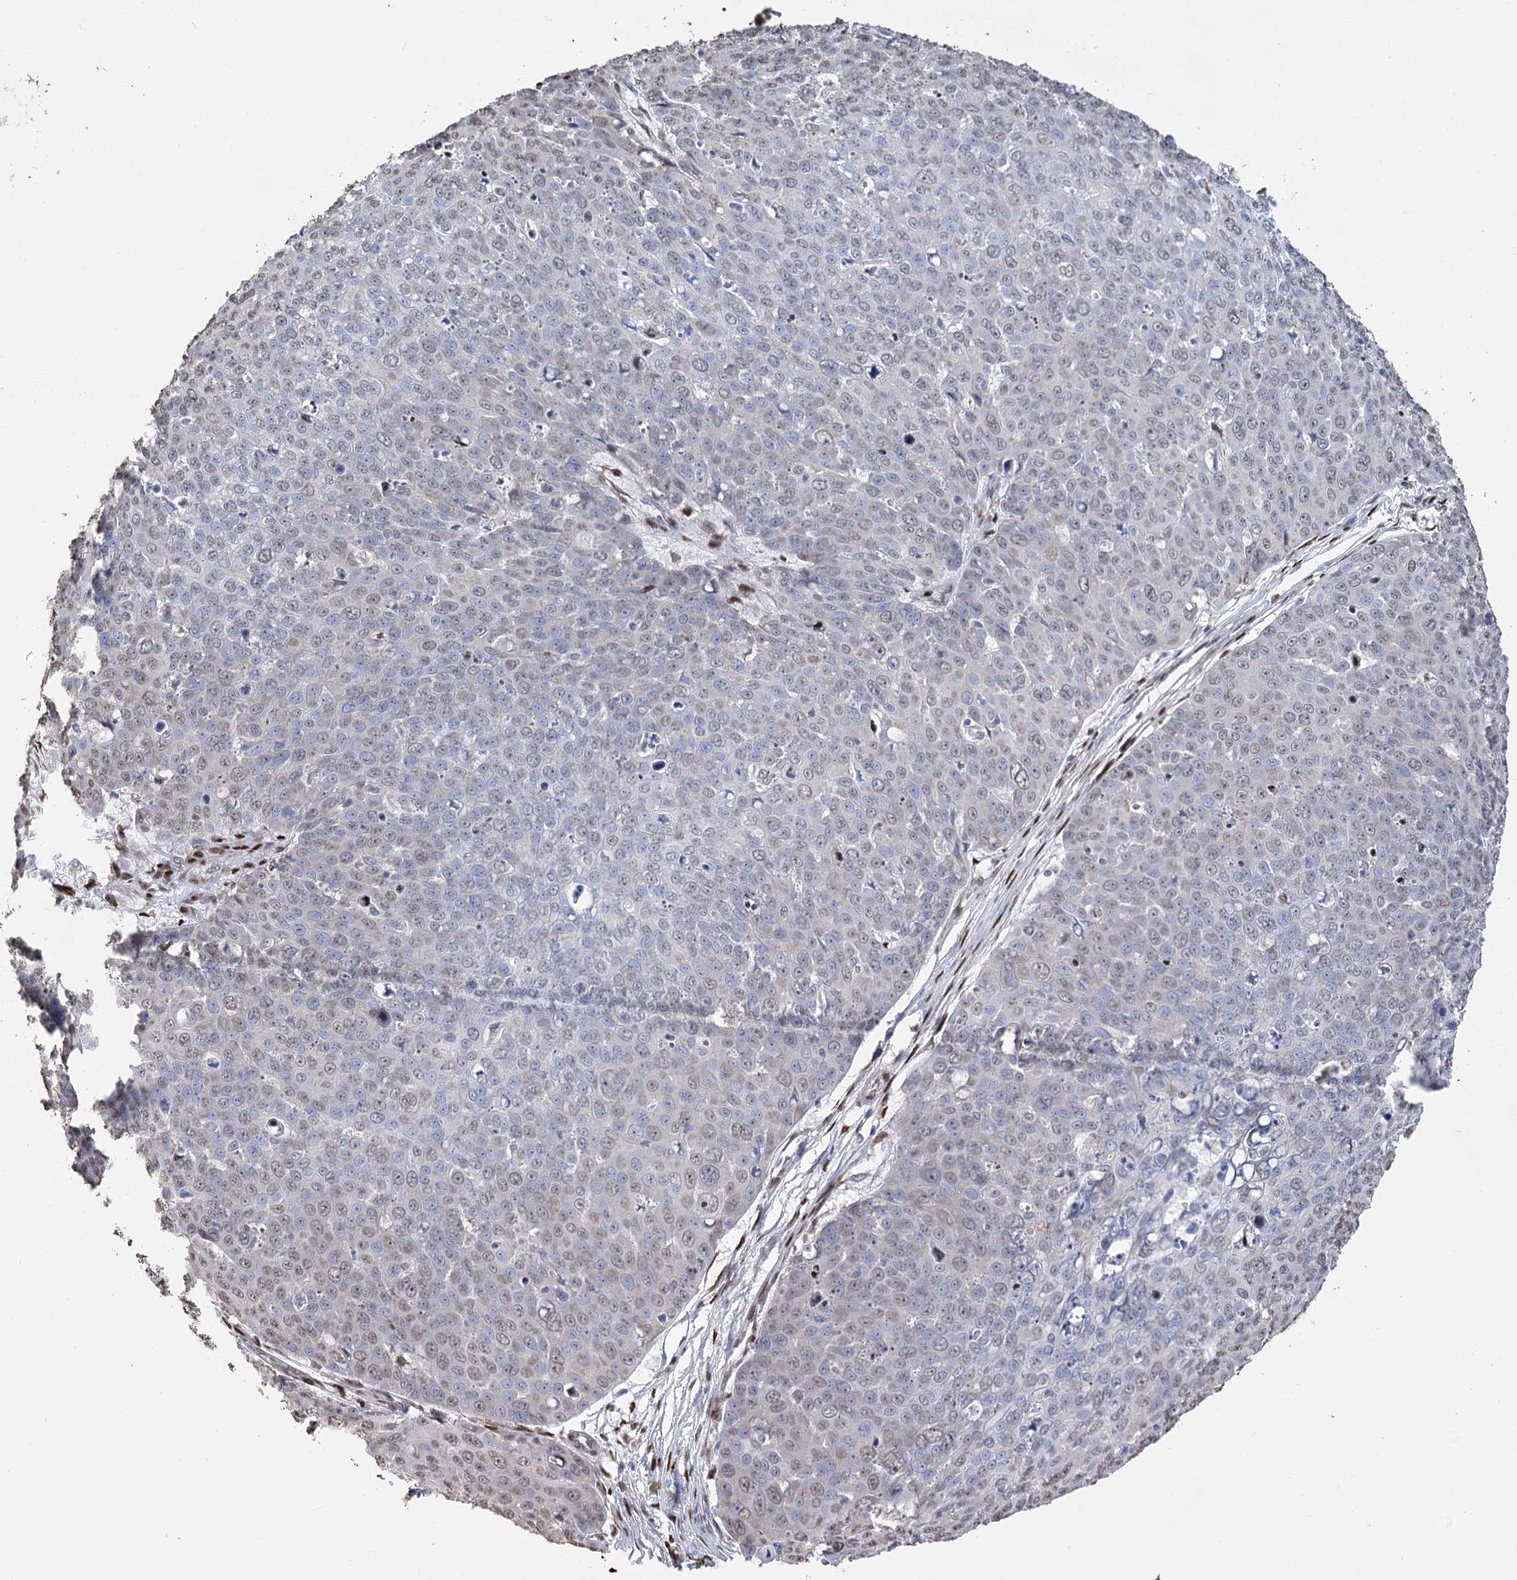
{"staining": {"intensity": "weak", "quantity": "<25%", "location": "nuclear"}, "tissue": "skin cancer", "cell_type": "Tumor cells", "image_type": "cancer", "snomed": [{"axis": "morphology", "description": "Squamous cell carcinoma, NOS"}, {"axis": "topography", "description": "Skin"}], "caption": "High magnification brightfield microscopy of skin cancer stained with DAB (3,3'-diaminobenzidine) (brown) and counterstained with hematoxylin (blue): tumor cells show no significant staining.", "gene": "NFU1", "patient": {"sex": "male", "age": 71}}